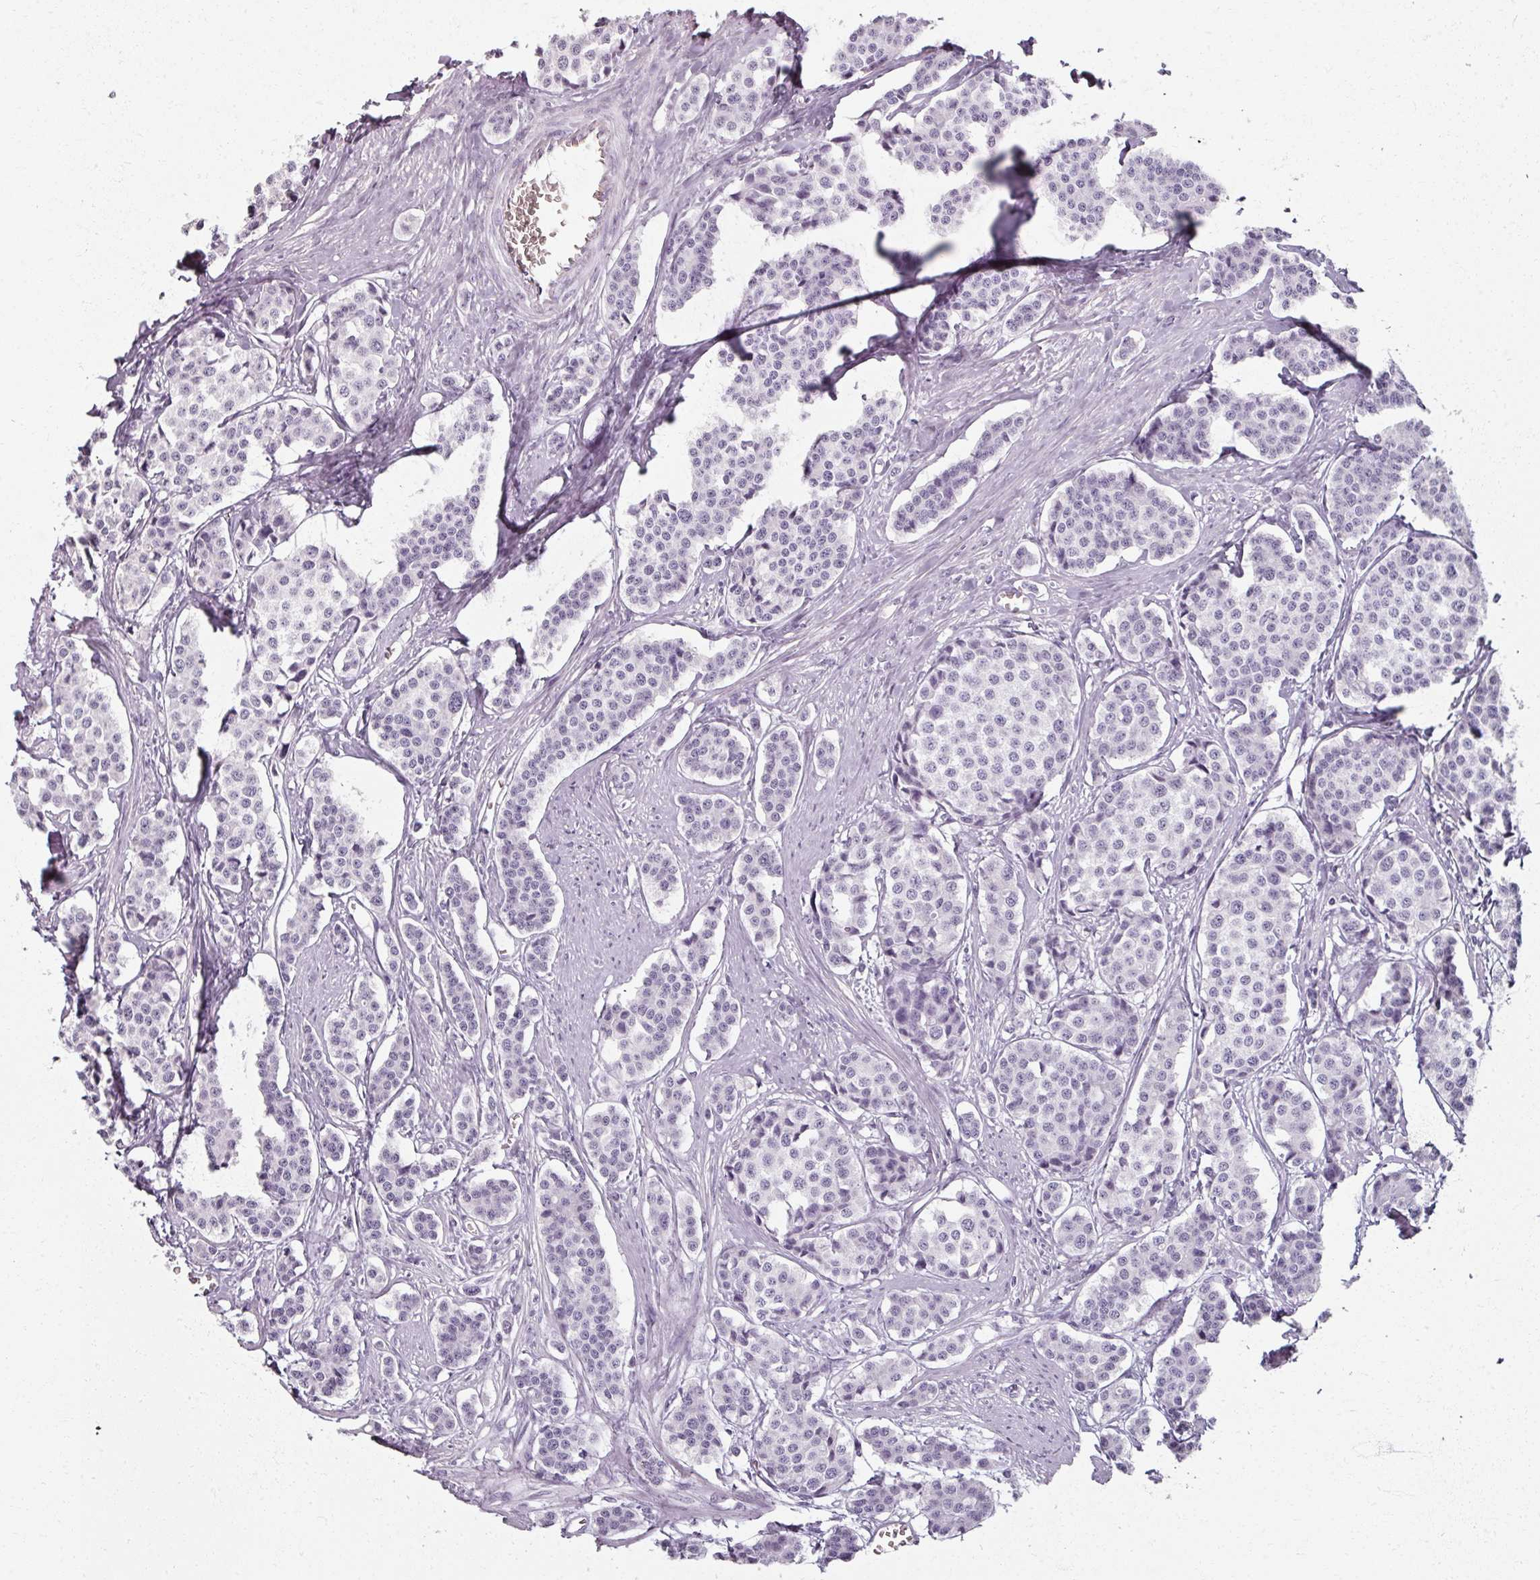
{"staining": {"intensity": "negative", "quantity": "none", "location": "none"}, "tissue": "carcinoid", "cell_type": "Tumor cells", "image_type": "cancer", "snomed": [{"axis": "morphology", "description": "Carcinoid, malignant, NOS"}, {"axis": "topography", "description": "Small intestine"}], "caption": "Carcinoid (malignant) stained for a protein using immunohistochemistry (IHC) exhibits no staining tumor cells.", "gene": "REG3G", "patient": {"sex": "male", "age": 60}}